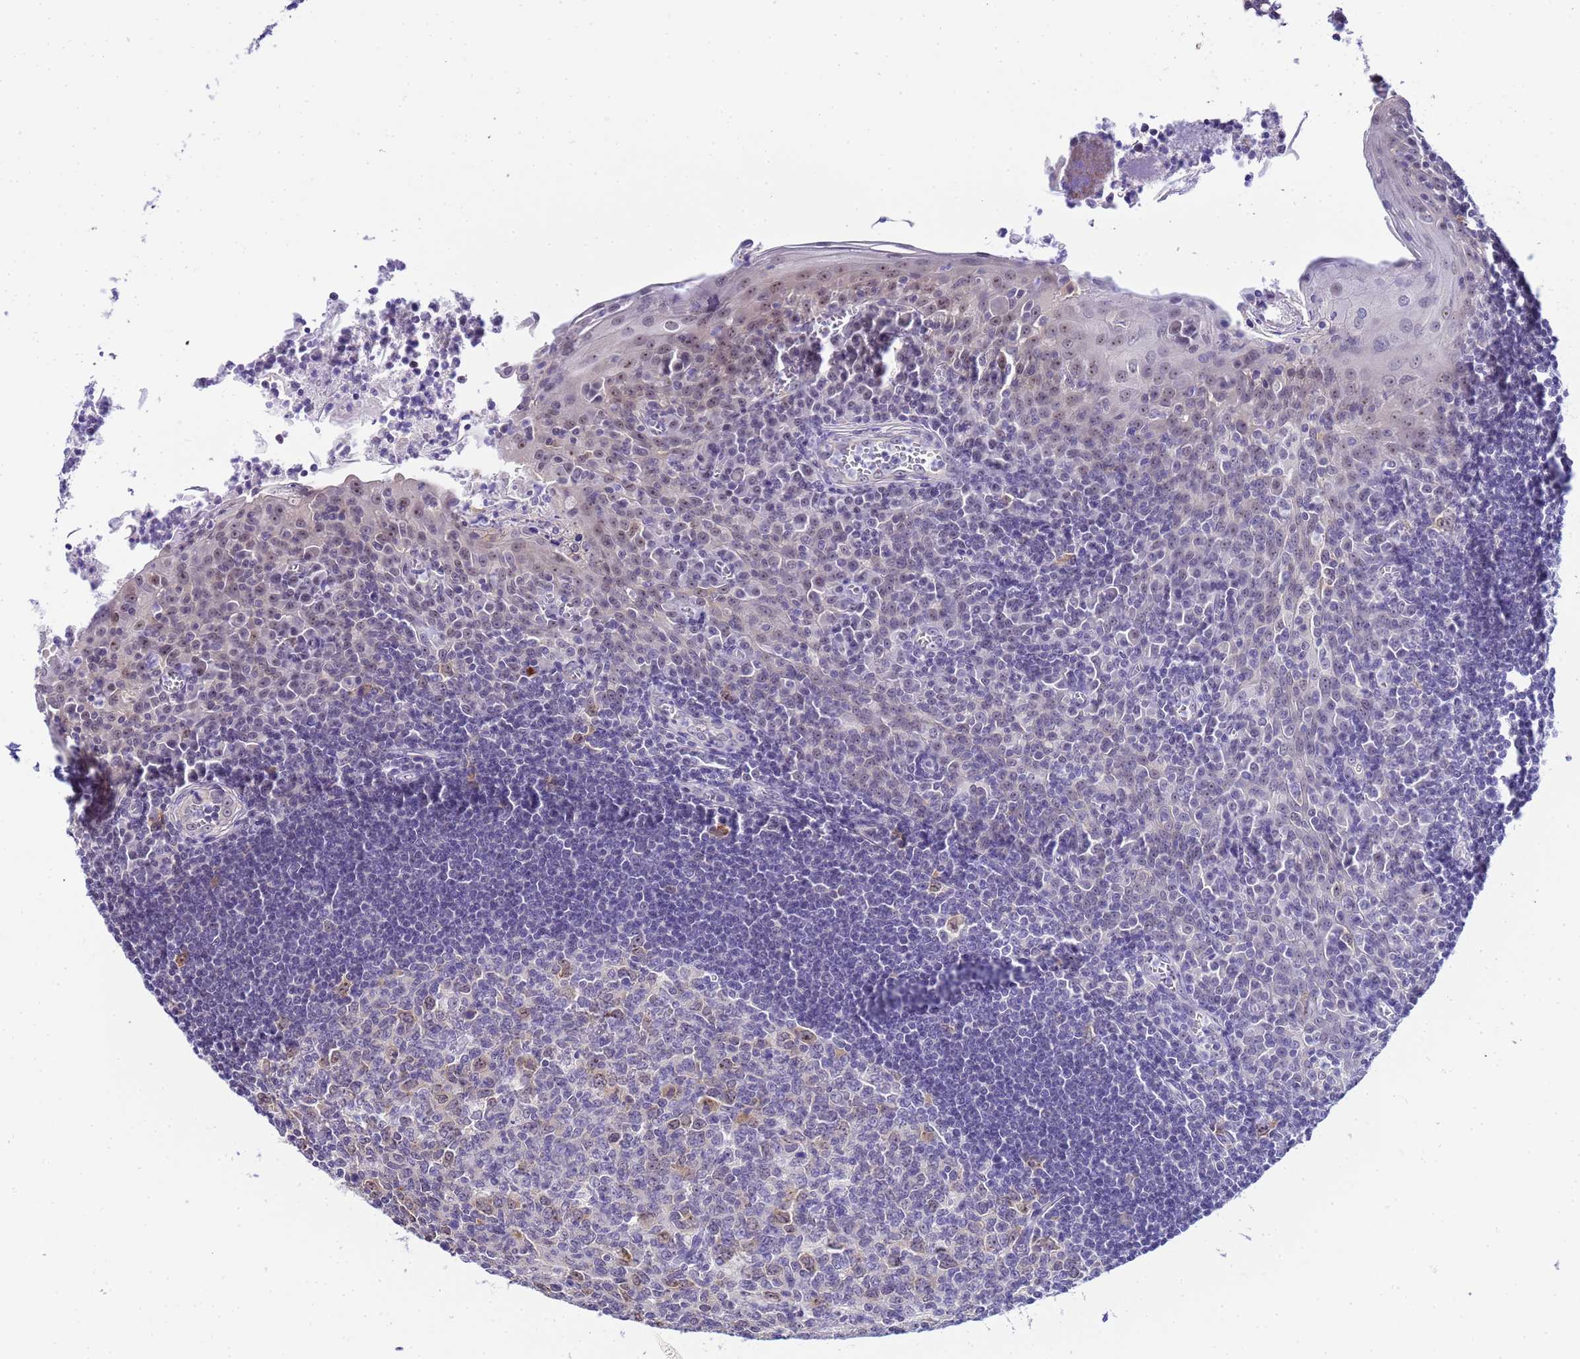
{"staining": {"intensity": "moderate", "quantity": "<25%", "location": "nuclear"}, "tissue": "tonsil", "cell_type": "Germinal center cells", "image_type": "normal", "snomed": [{"axis": "morphology", "description": "Normal tissue, NOS"}, {"axis": "topography", "description": "Tonsil"}], "caption": "Protein expression analysis of unremarkable tonsil demonstrates moderate nuclear staining in about <25% of germinal center cells.", "gene": "ACTL6B", "patient": {"sex": "male", "age": 27}}